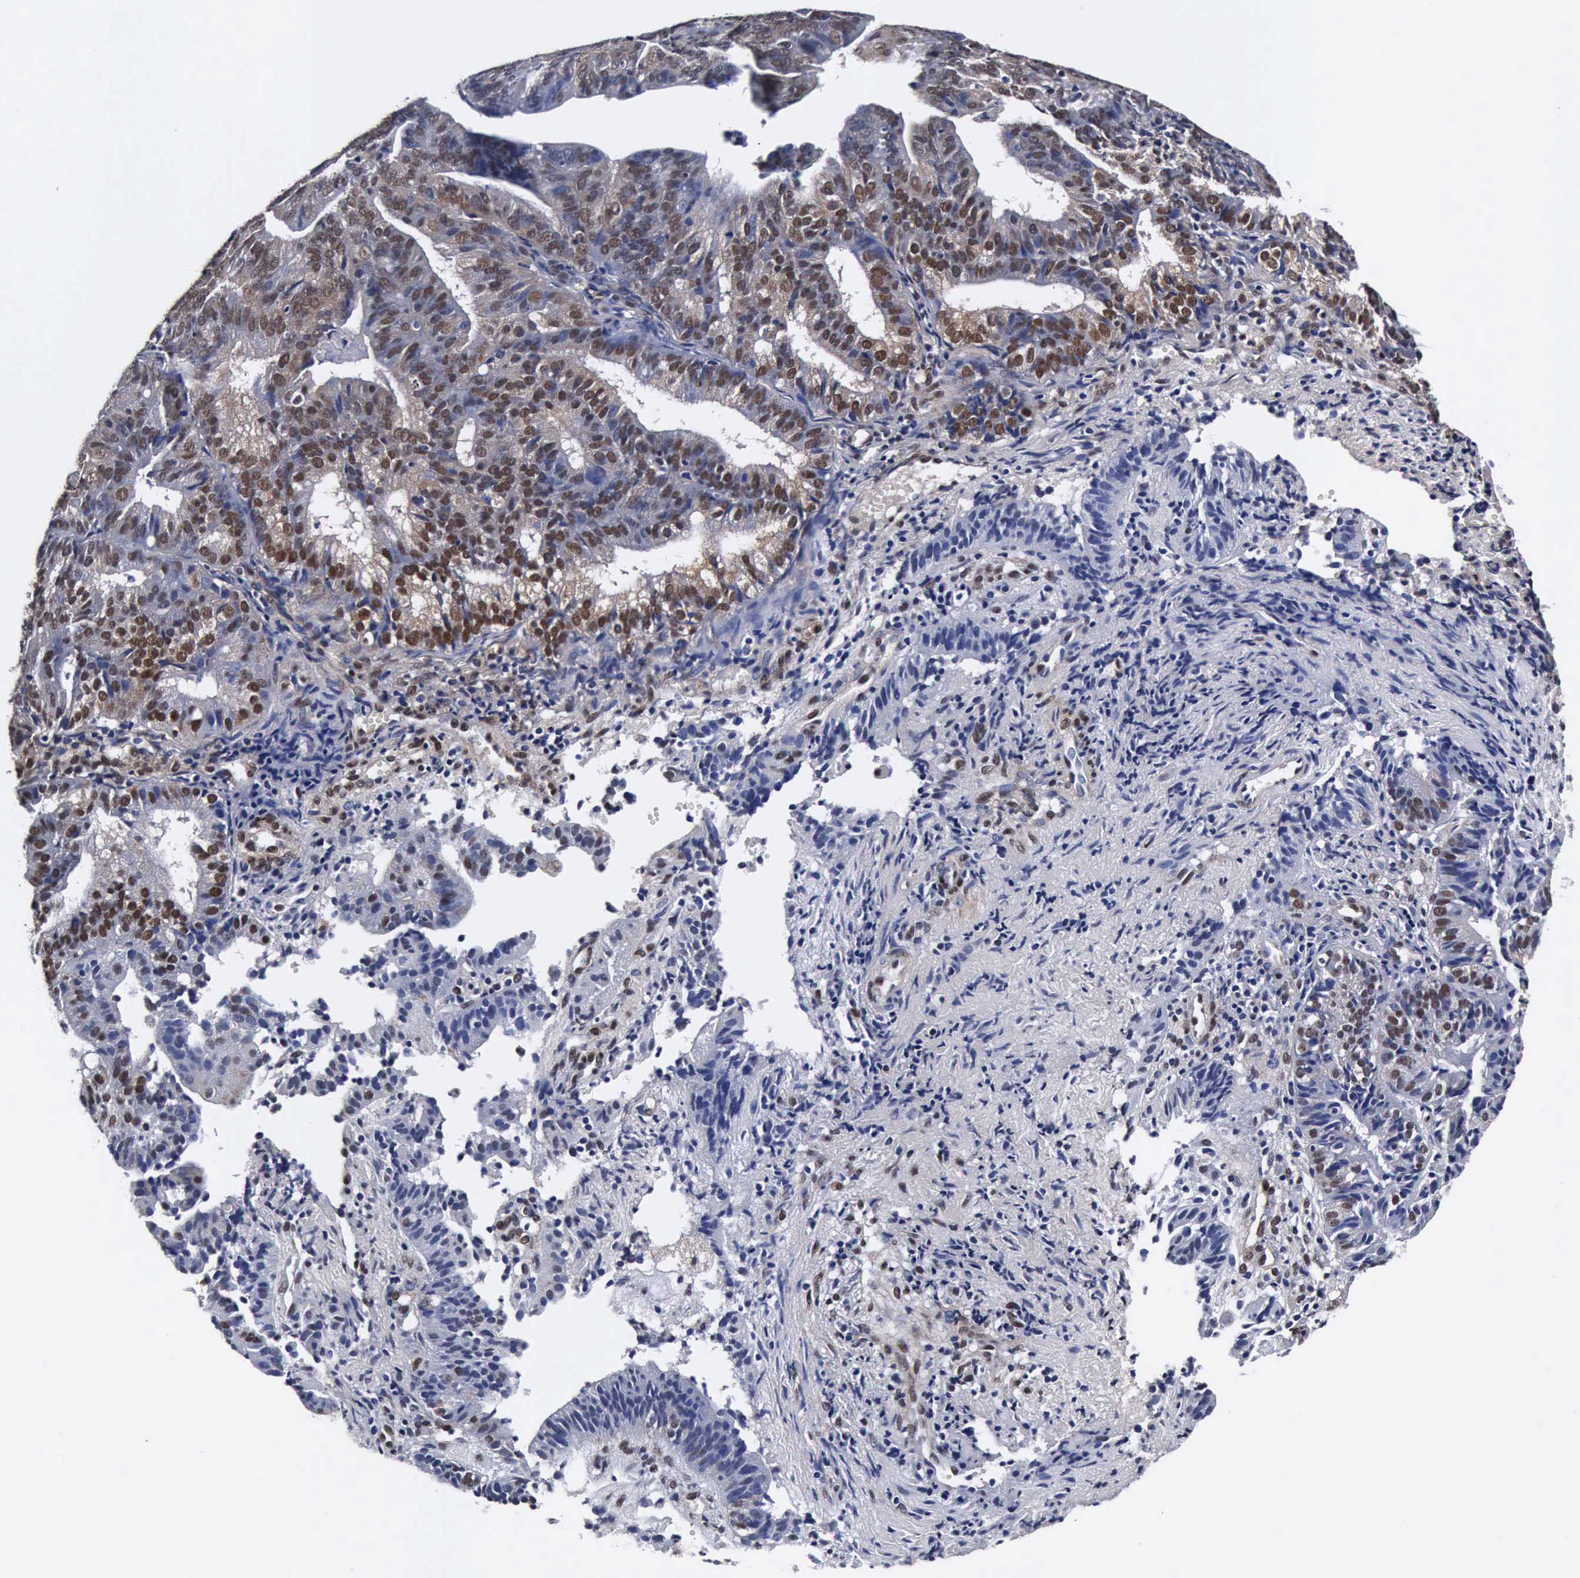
{"staining": {"intensity": "weak", "quantity": "25%-75%", "location": "nuclear"}, "tissue": "cervical cancer", "cell_type": "Tumor cells", "image_type": "cancer", "snomed": [{"axis": "morphology", "description": "Adenocarcinoma, NOS"}, {"axis": "topography", "description": "Cervix"}], "caption": "Cervical adenocarcinoma was stained to show a protein in brown. There is low levels of weak nuclear expression in about 25%-75% of tumor cells. Nuclei are stained in blue.", "gene": "UBC", "patient": {"sex": "female", "age": 60}}